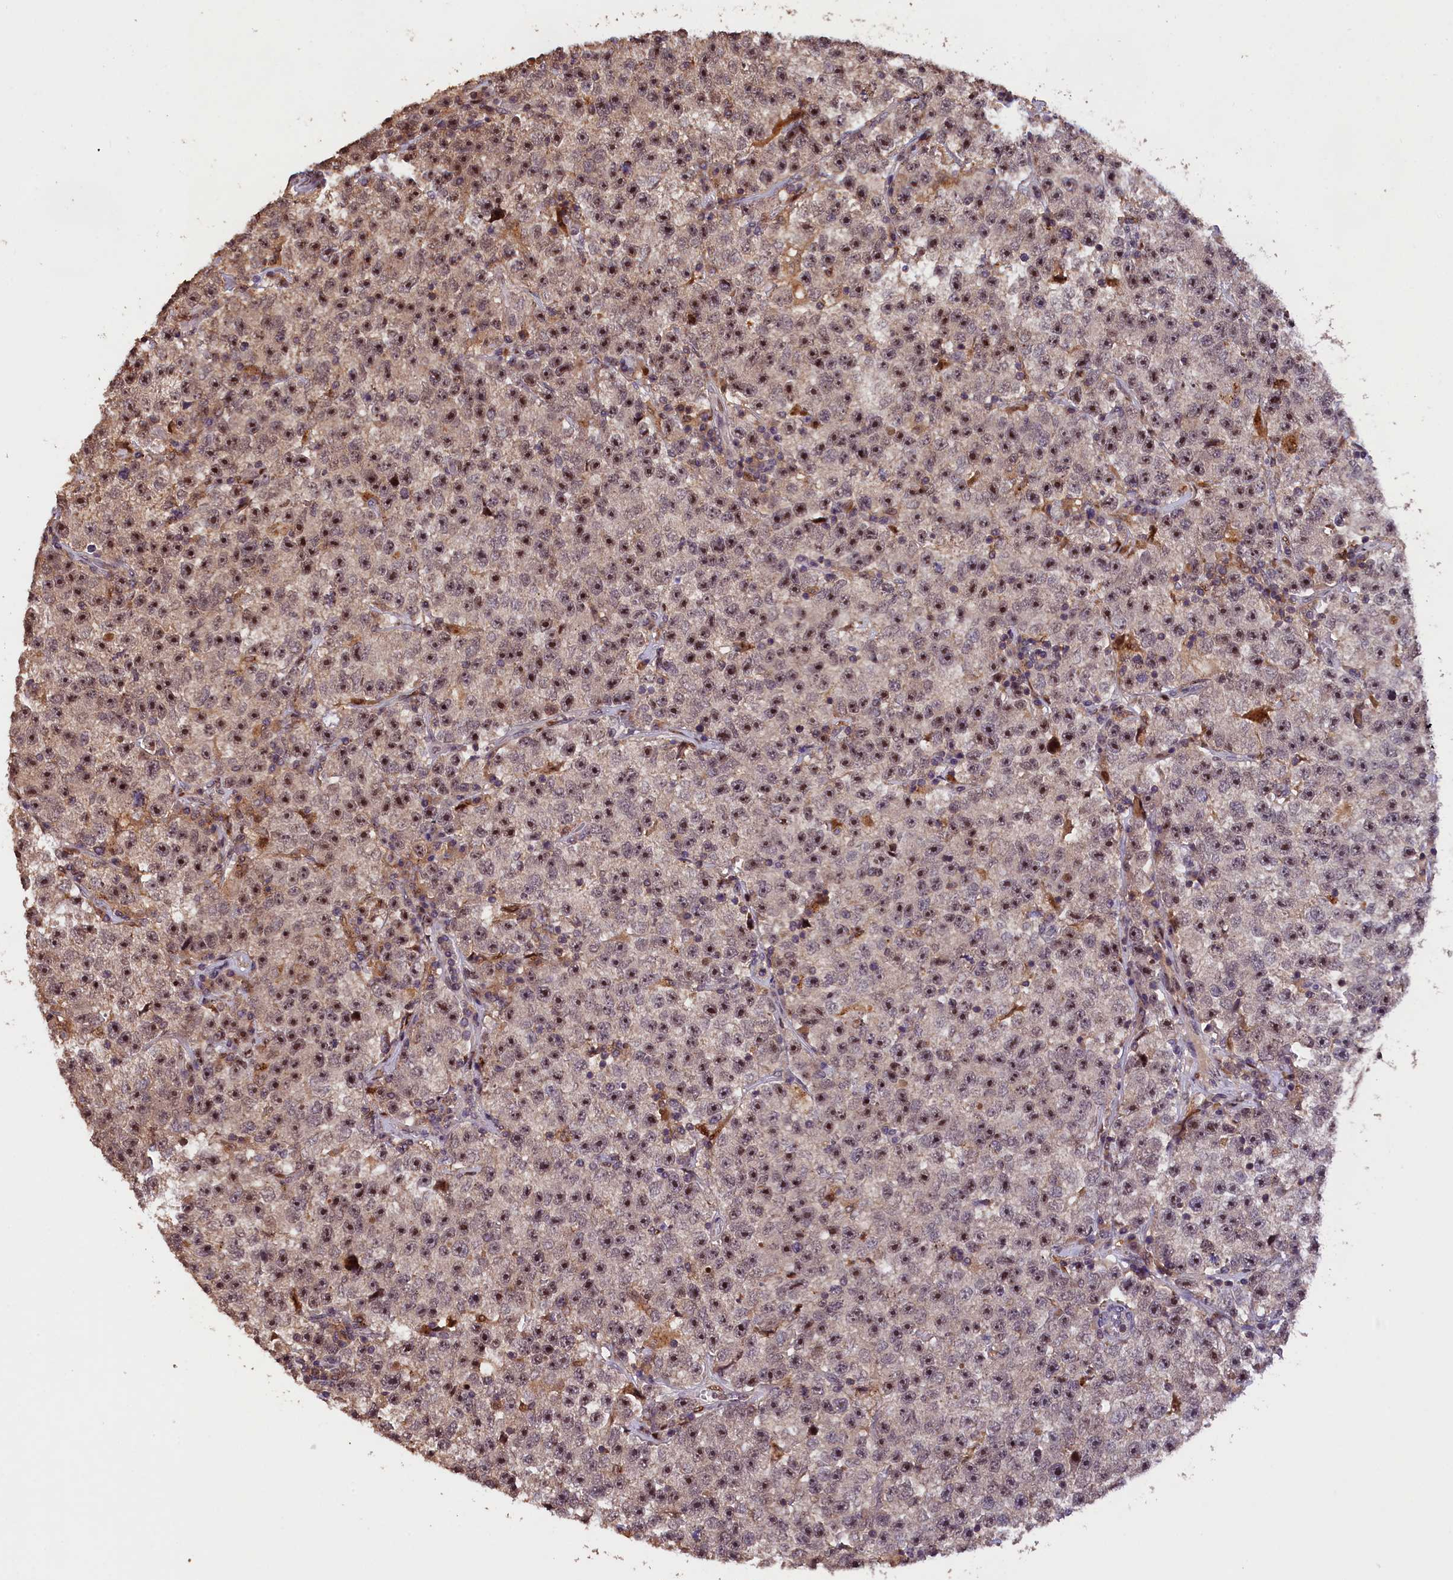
{"staining": {"intensity": "strong", "quantity": ">75%", "location": "nuclear"}, "tissue": "testis cancer", "cell_type": "Tumor cells", "image_type": "cancer", "snomed": [{"axis": "morphology", "description": "Seminoma, NOS"}, {"axis": "topography", "description": "Testis"}], "caption": "The immunohistochemical stain labels strong nuclear expression in tumor cells of testis seminoma tissue. Using DAB (brown) and hematoxylin (blue) stains, captured at high magnification using brightfield microscopy.", "gene": "PHAF1", "patient": {"sex": "male", "age": 22}}